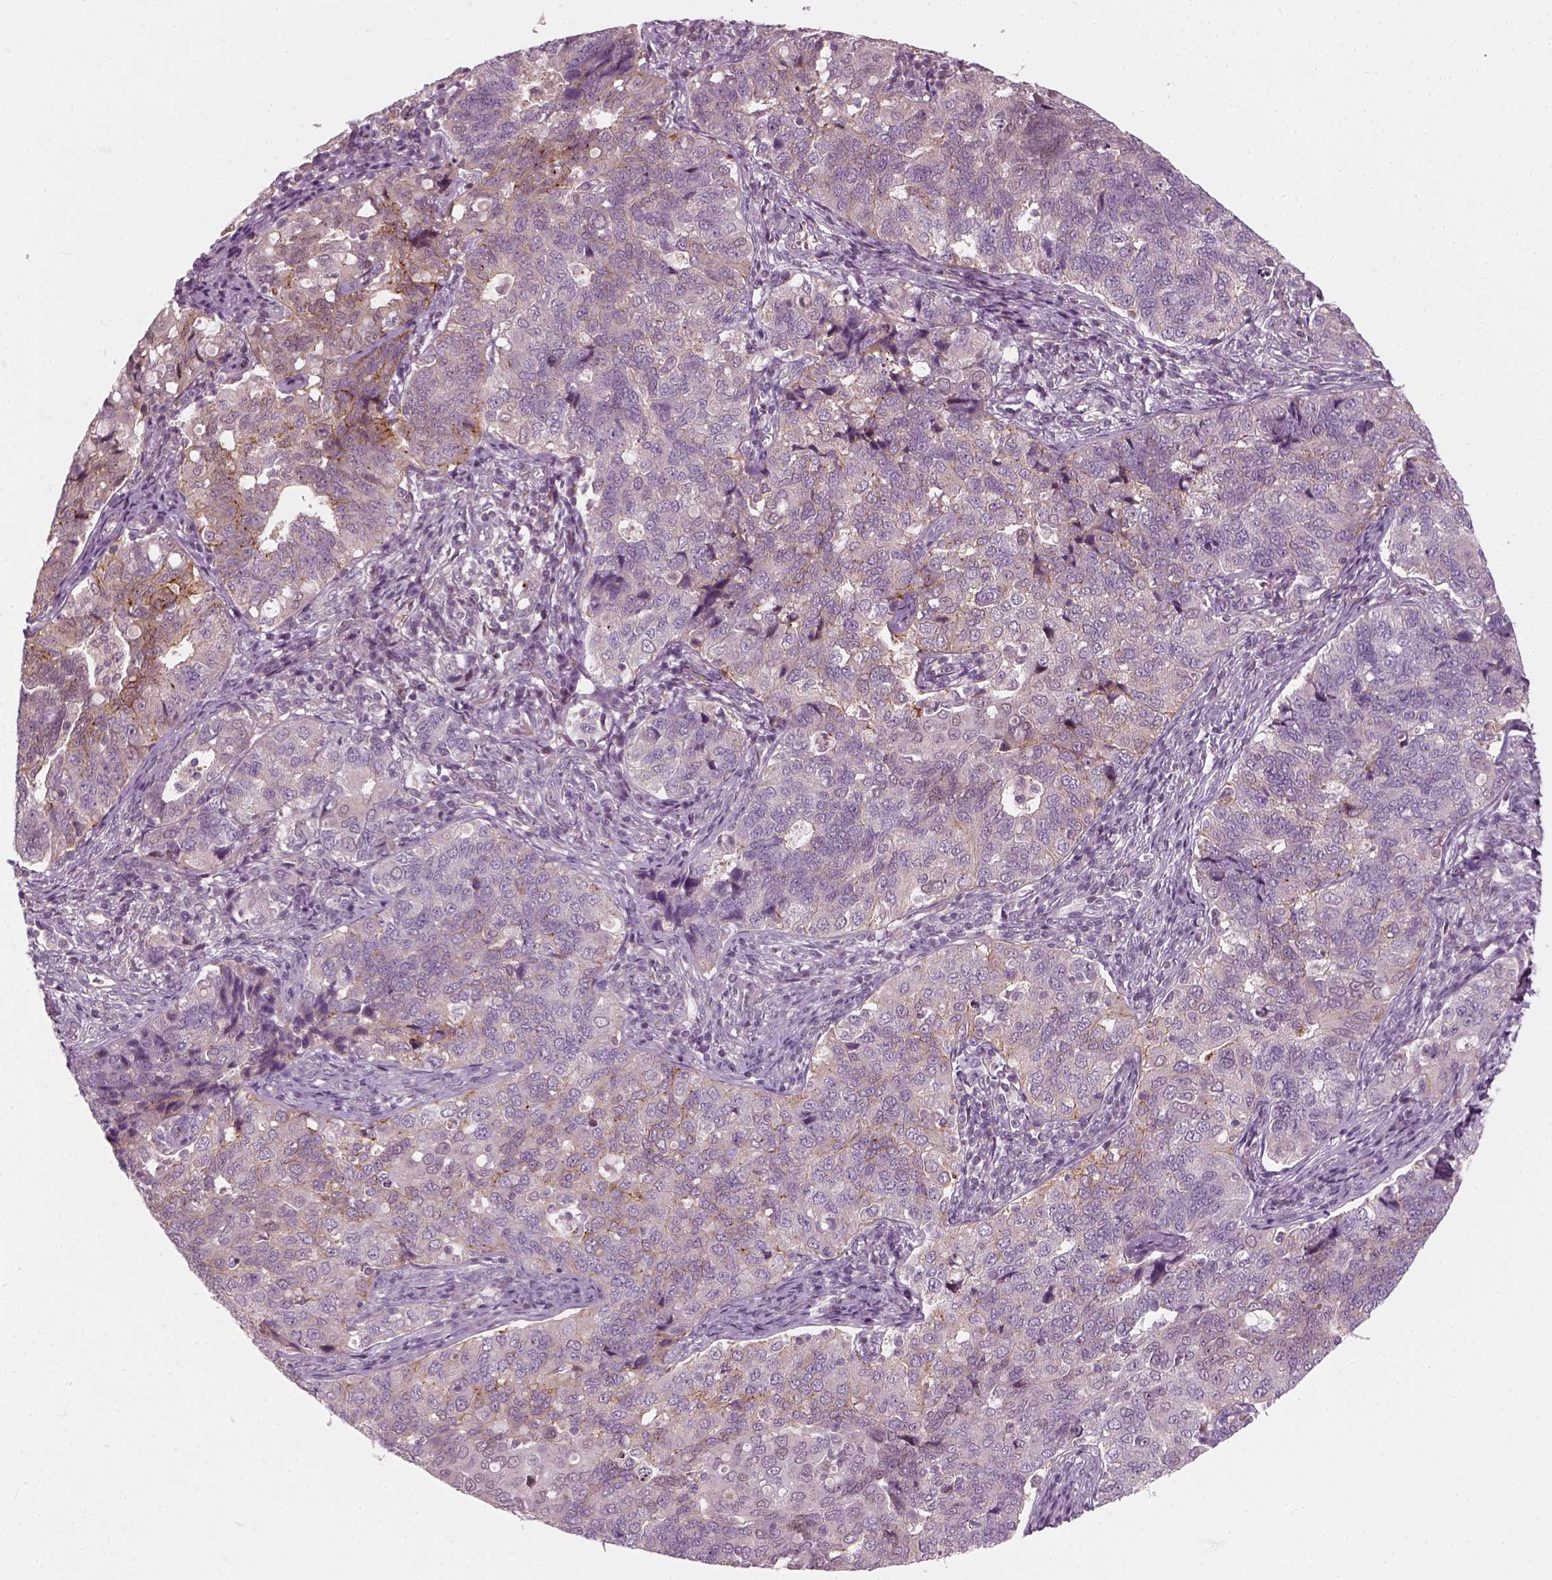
{"staining": {"intensity": "moderate", "quantity": "<25%", "location": "cytoplasmic/membranous"}, "tissue": "endometrial cancer", "cell_type": "Tumor cells", "image_type": "cancer", "snomed": [{"axis": "morphology", "description": "Adenocarcinoma, NOS"}, {"axis": "topography", "description": "Endometrium"}], "caption": "A low amount of moderate cytoplasmic/membranous positivity is present in approximately <25% of tumor cells in adenocarcinoma (endometrial) tissue.", "gene": "DNASE1L1", "patient": {"sex": "female", "age": 43}}